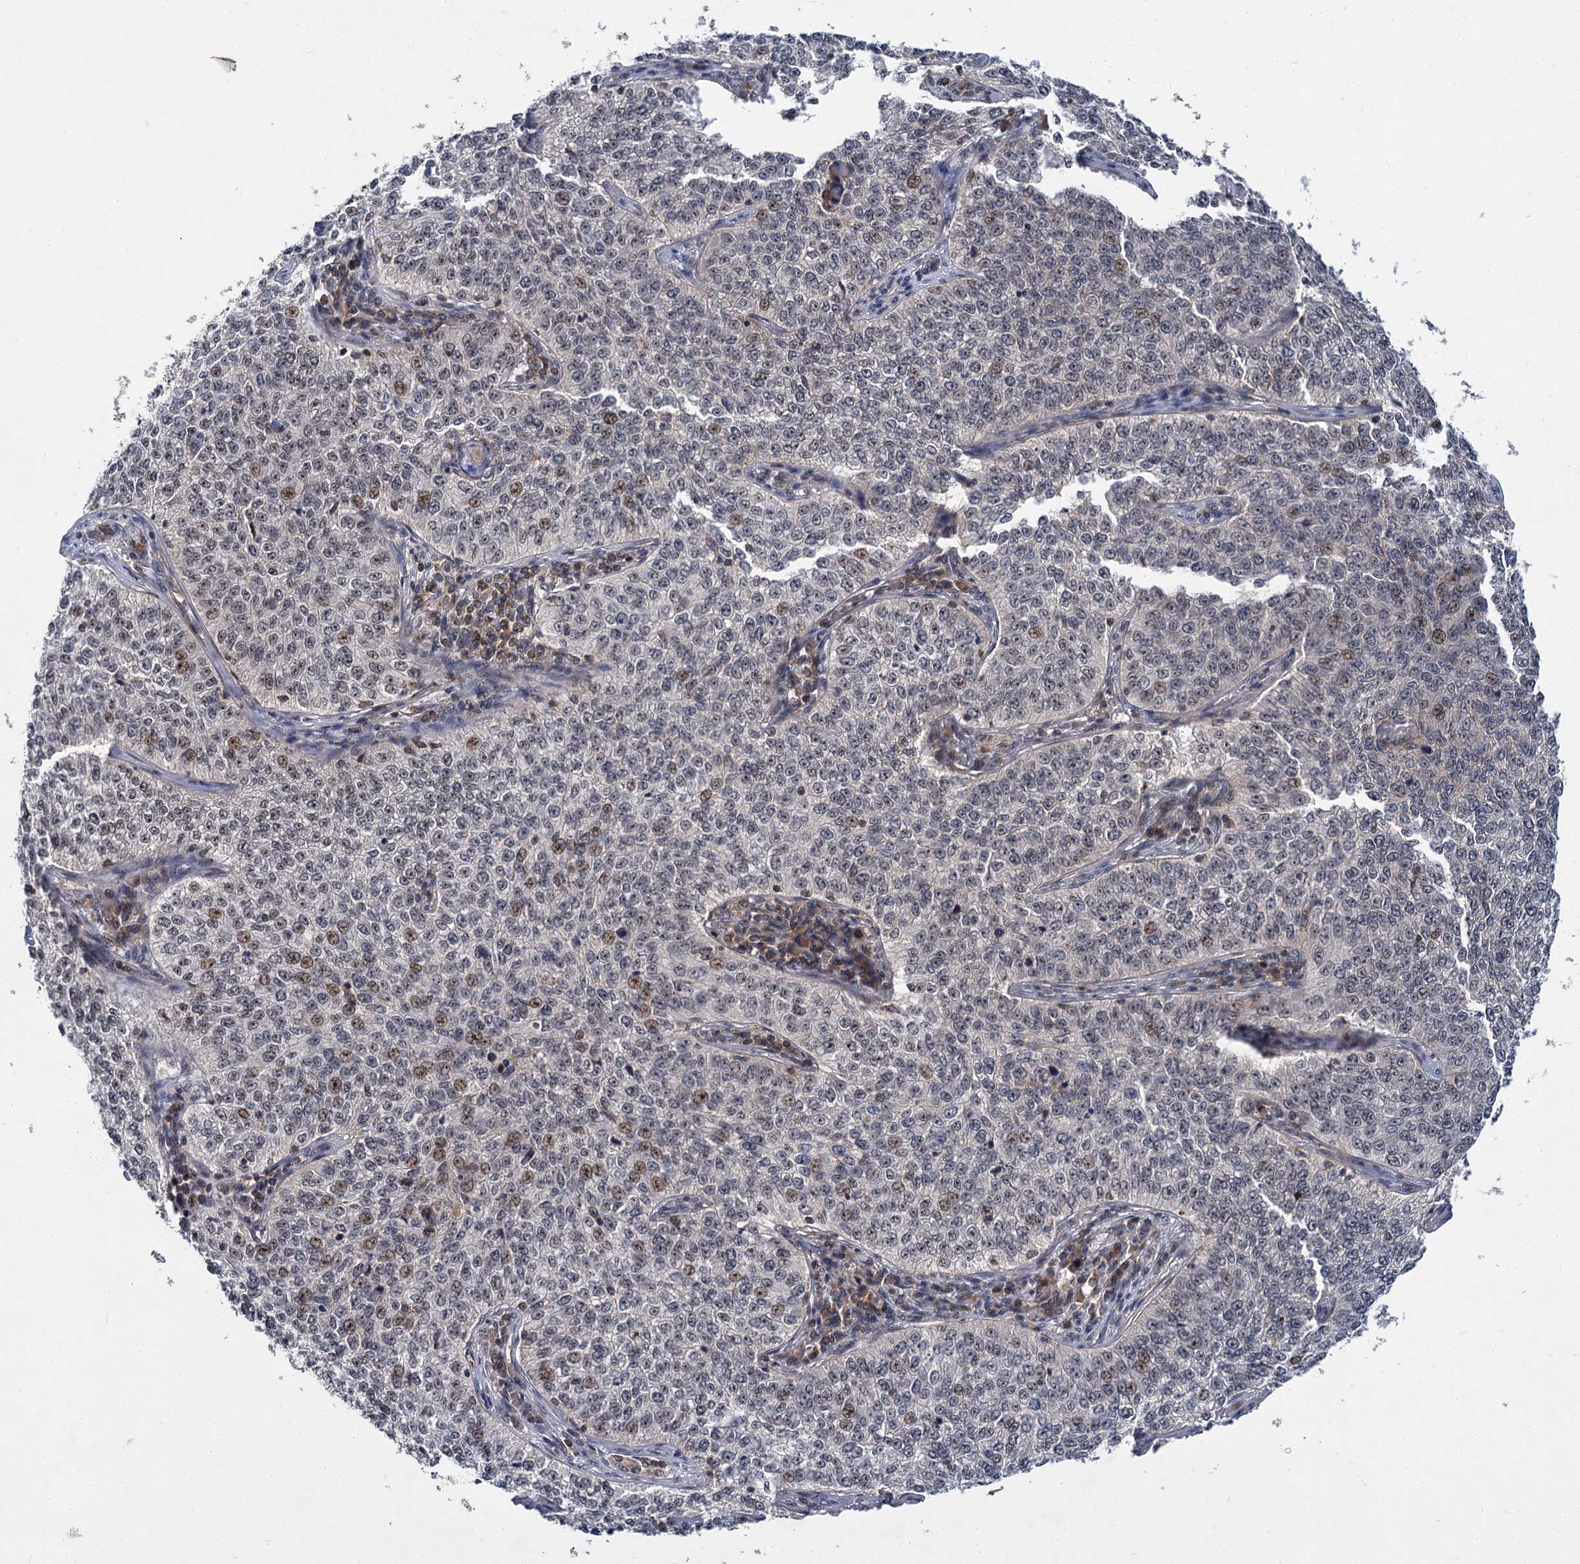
{"staining": {"intensity": "weak", "quantity": "25%-75%", "location": "nuclear"}, "tissue": "cervical cancer", "cell_type": "Tumor cells", "image_type": "cancer", "snomed": [{"axis": "morphology", "description": "Squamous cell carcinoma, NOS"}, {"axis": "topography", "description": "Cervix"}], "caption": "Tumor cells reveal weak nuclear positivity in about 25%-75% of cells in squamous cell carcinoma (cervical). (DAB (3,3'-diaminobenzidine) IHC, brown staining for protein, blue staining for nuclei).", "gene": "ABLIM1", "patient": {"sex": "female", "age": 35}}